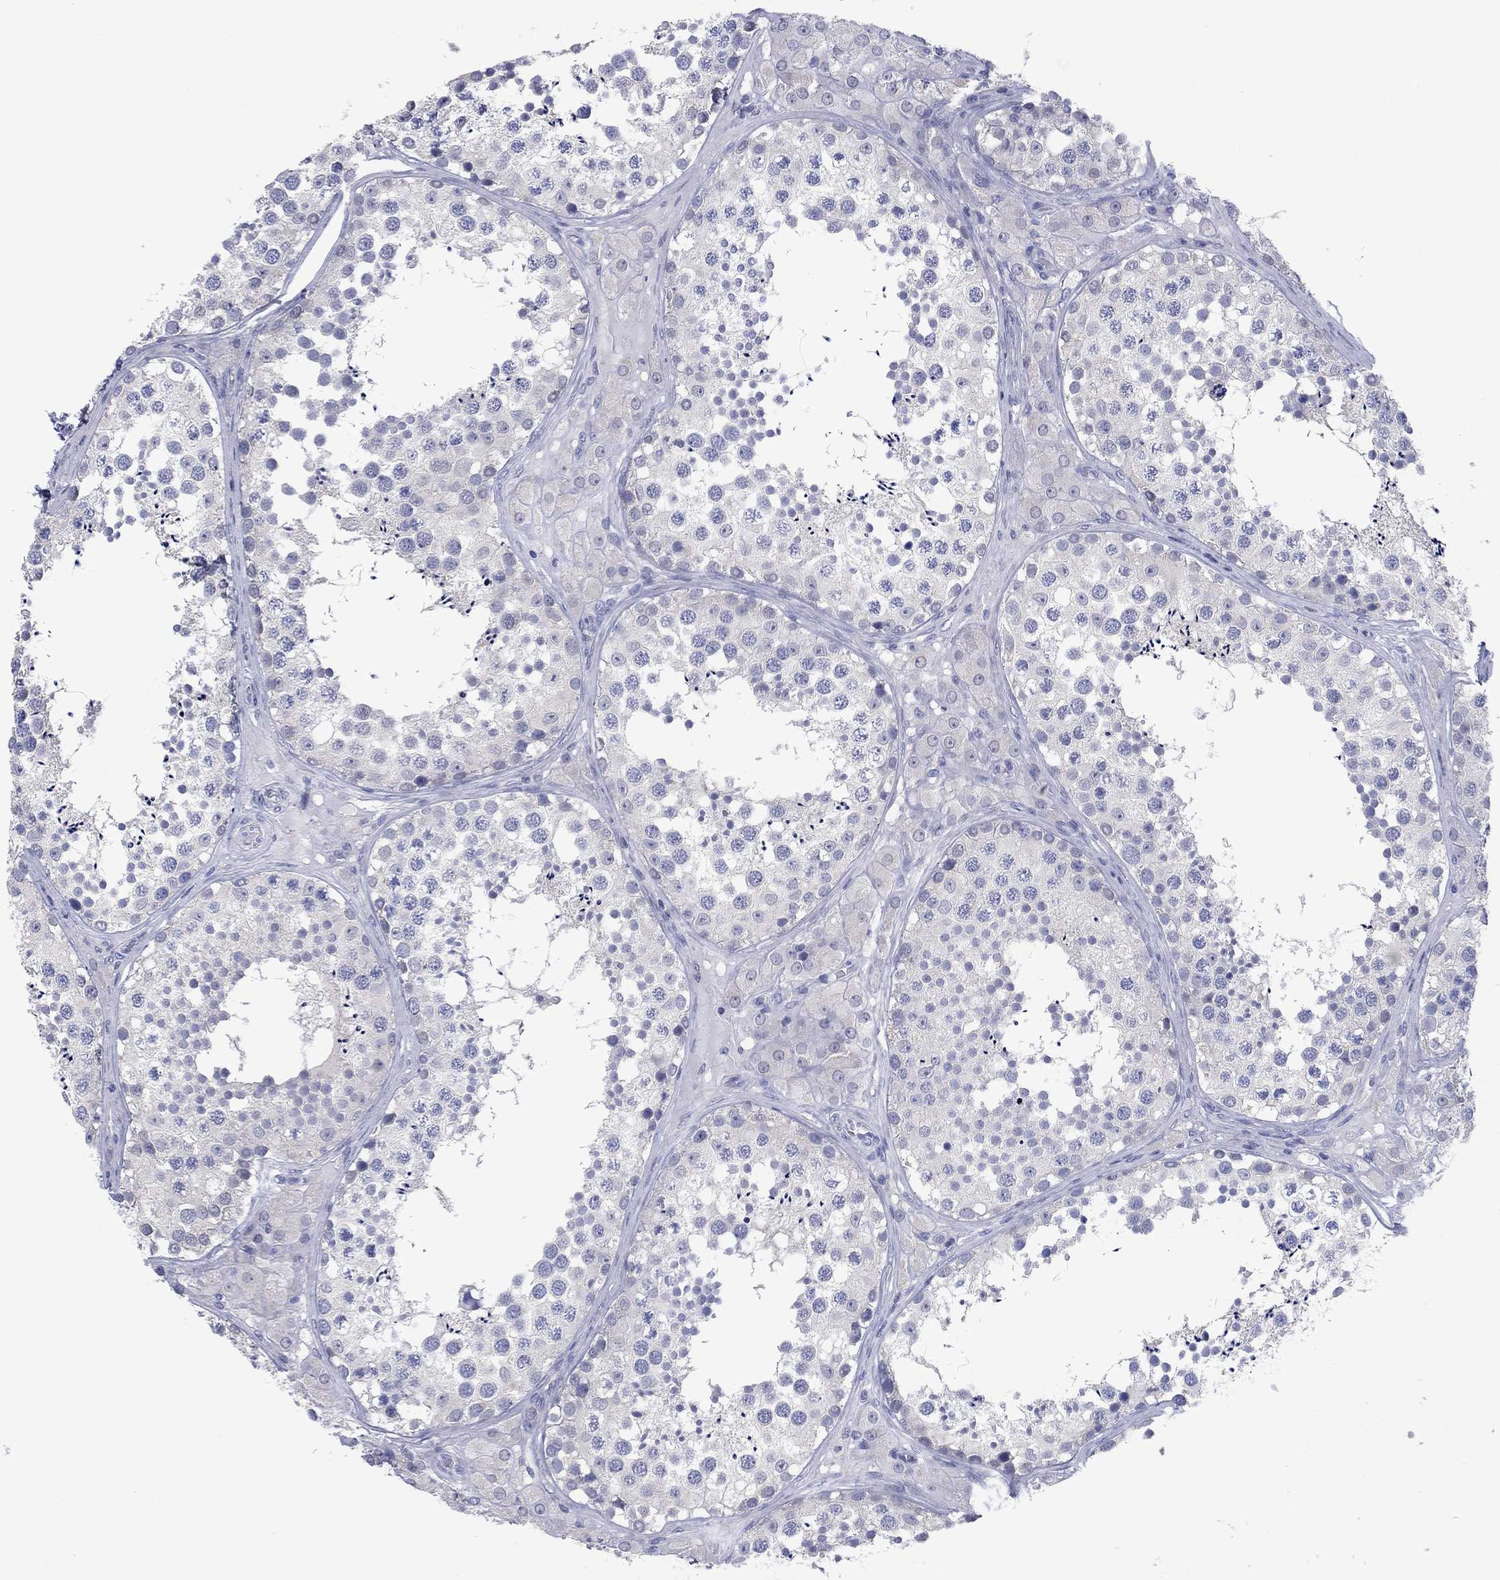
{"staining": {"intensity": "negative", "quantity": "none", "location": "none"}, "tissue": "testis", "cell_type": "Cells in seminiferous ducts", "image_type": "normal", "snomed": [{"axis": "morphology", "description": "Normal tissue, NOS"}, {"axis": "topography", "description": "Testis"}], "caption": "The micrograph shows no staining of cells in seminiferous ducts in unremarkable testis.", "gene": "FER1L6", "patient": {"sex": "male", "age": 34}}